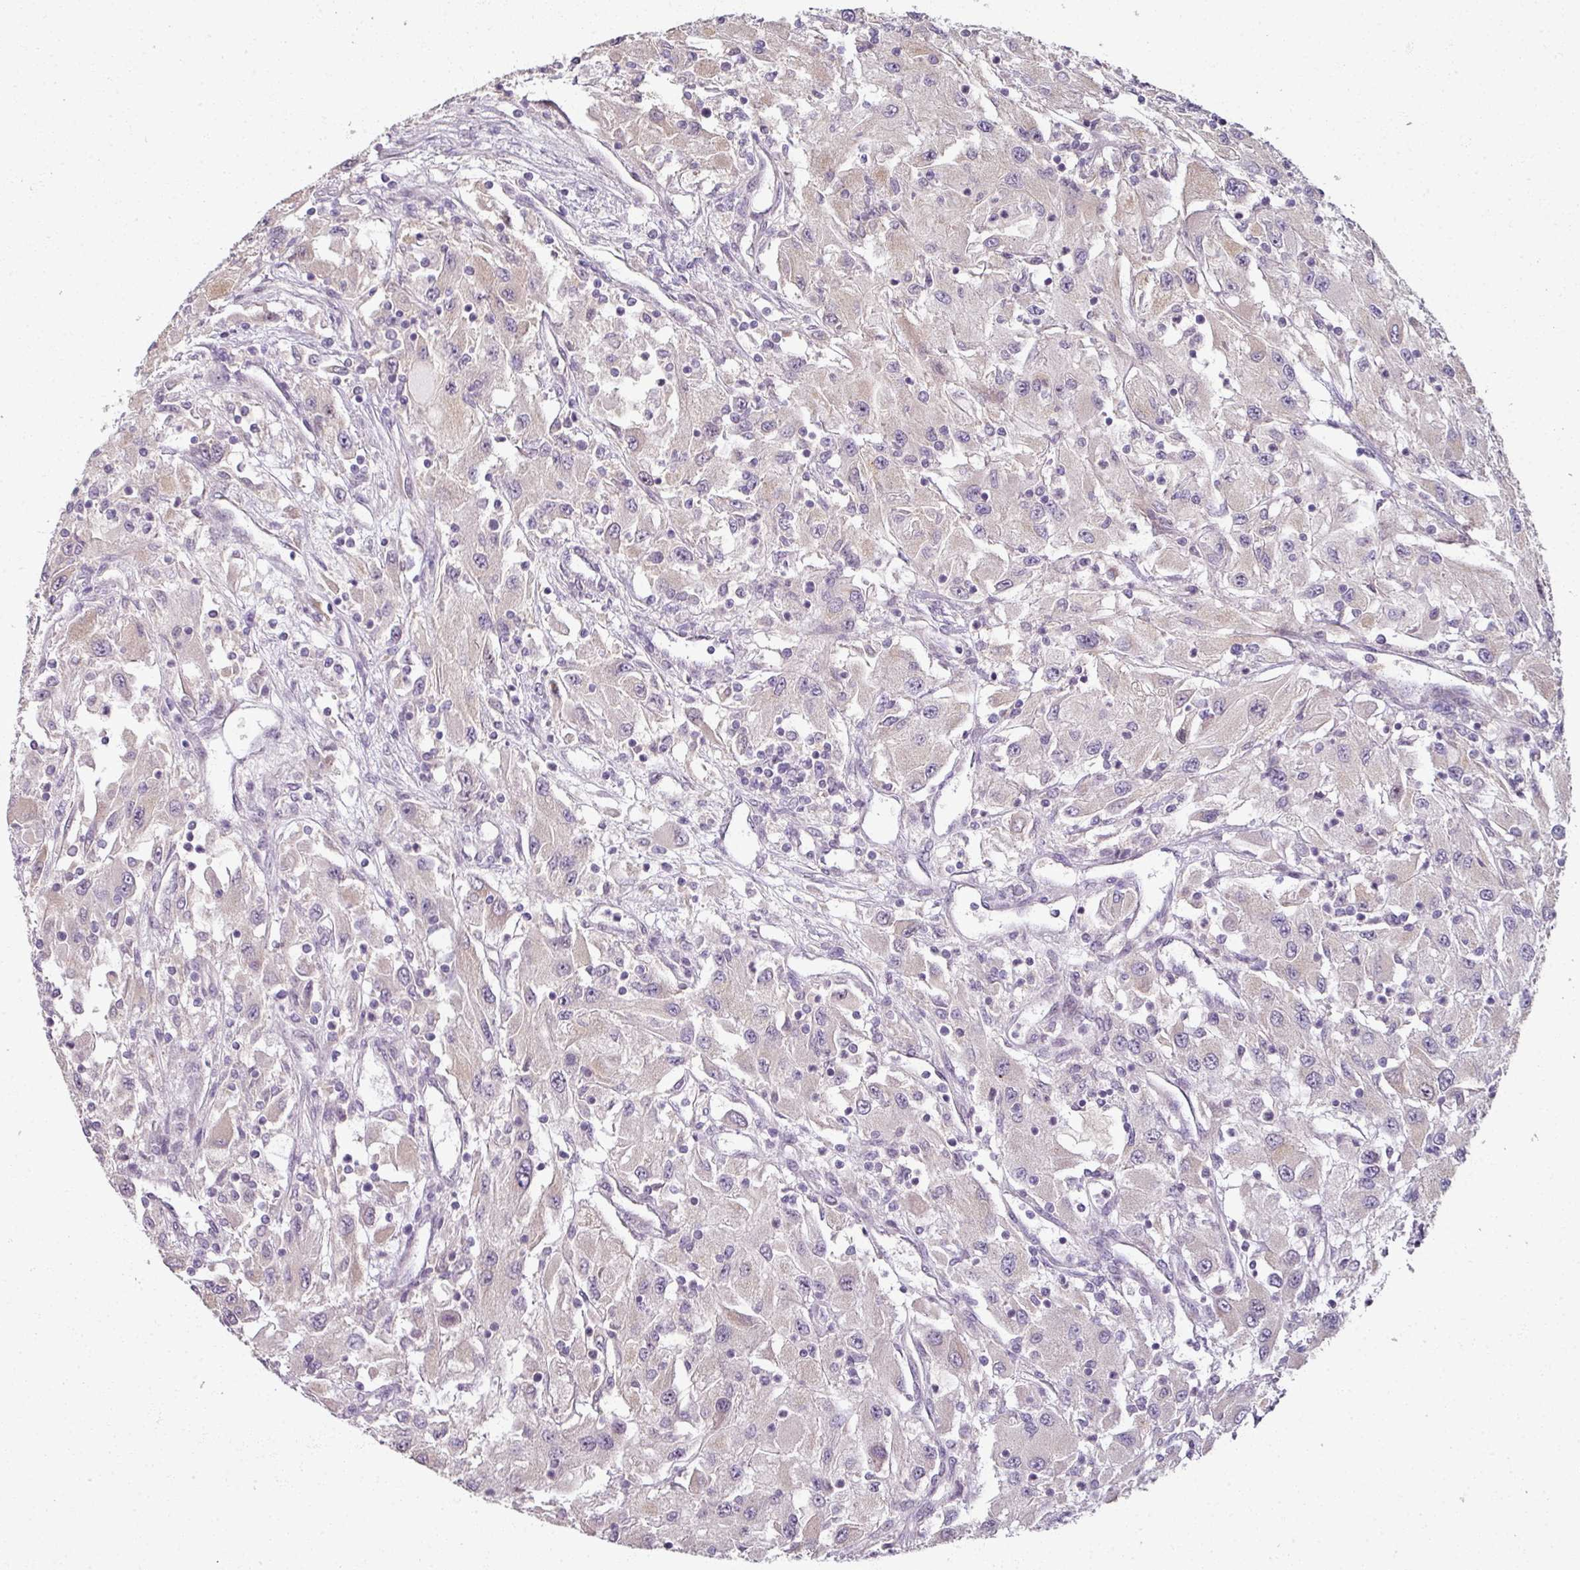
{"staining": {"intensity": "weak", "quantity": "25%-75%", "location": "cytoplasmic/membranous"}, "tissue": "renal cancer", "cell_type": "Tumor cells", "image_type": "cancer", "snomed": [{"axis": "morphology", "description": "Adenocarcinoma, NOS"}, {"axis": "topography", "description": "Kidney"}], "caption": "Renal cancer stained with a protein marker shows weak staining in tumor cells.", "gene": "MYMK", "patient": {"sex": "female", "age": 67}}